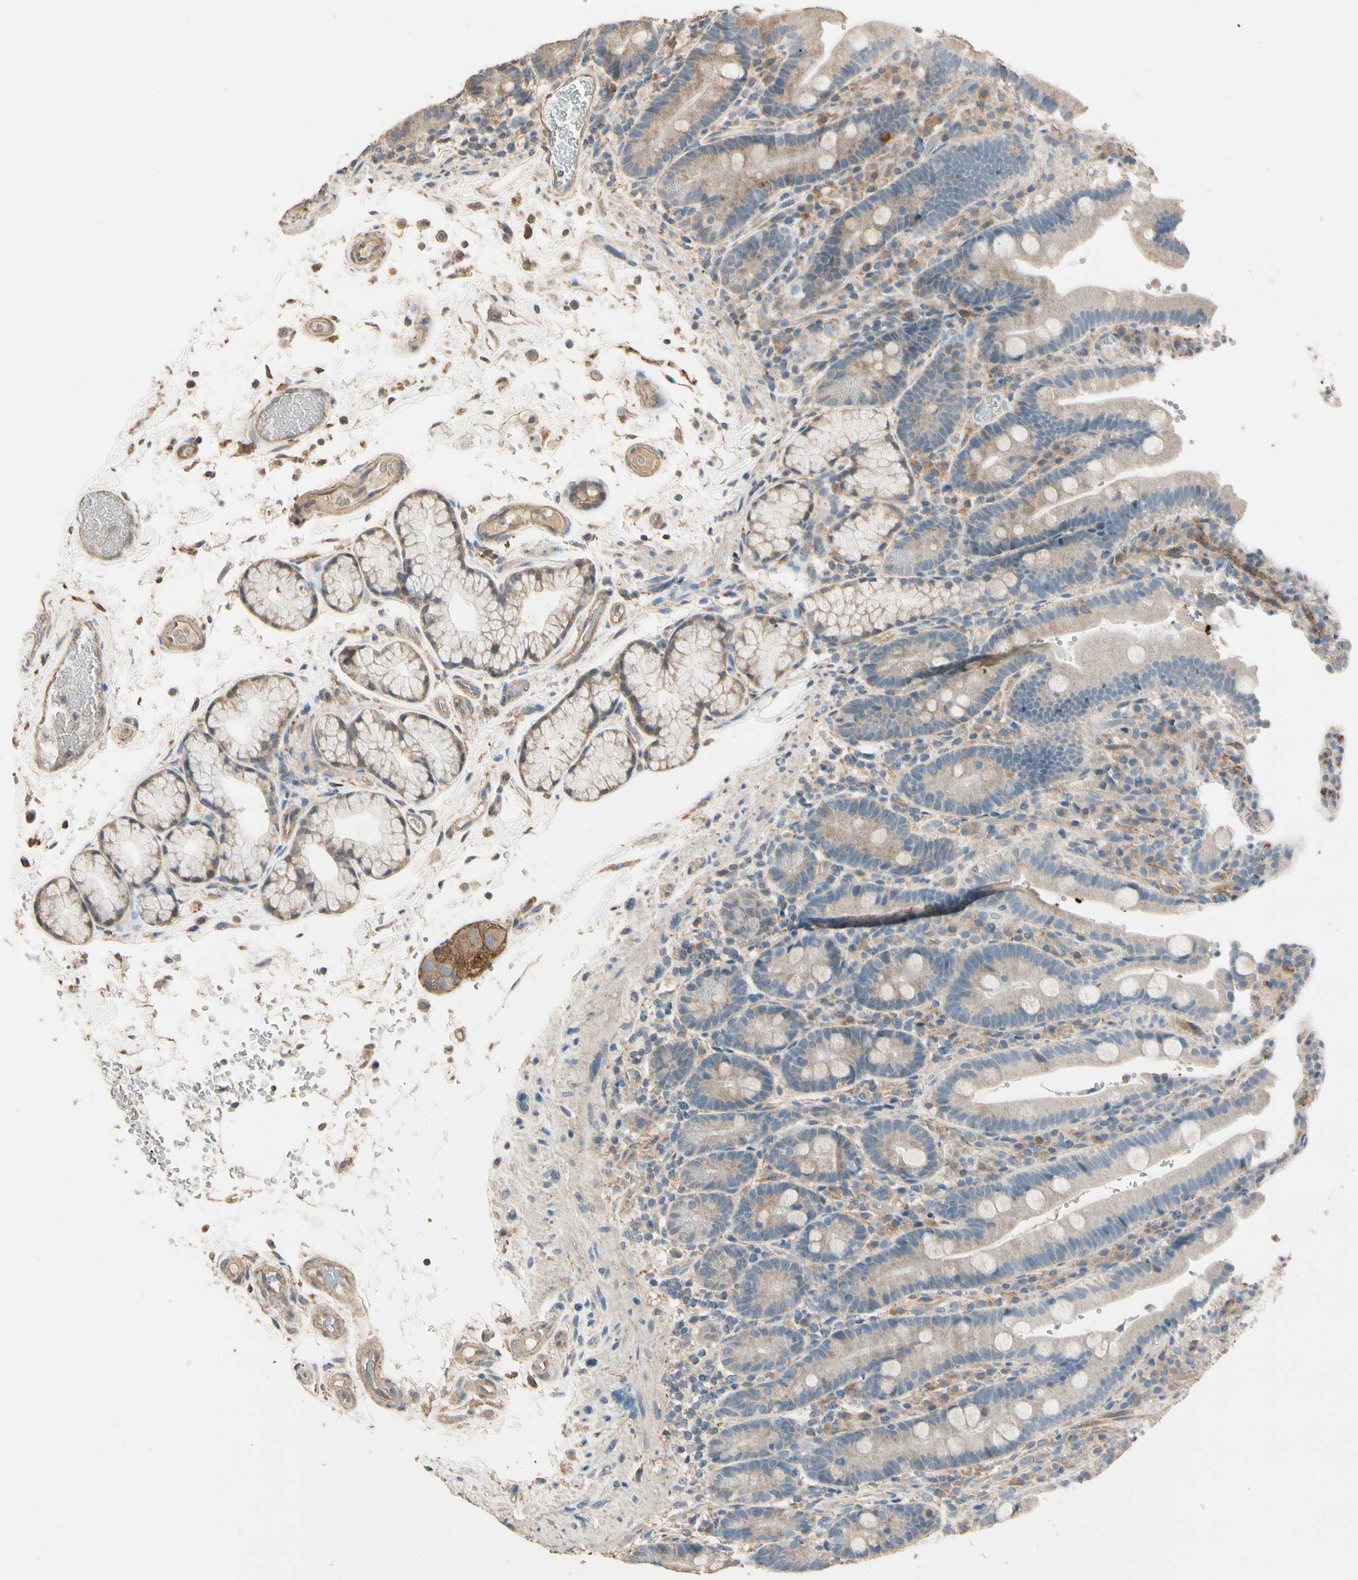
{"staining": {"intensity": "weak", "quantity": ">75%", "location": "cytoplasmic/membranous"}, "tissue": "duodenum", "cell_type": "Glandular cells", "image_type": "normal", "snomed": [{"axis": "morphology", "description": "Normal tissue, NOS"}, {"axis": "topography", "description": "Small intestine, NOS"}], "caption": "Human duodenum stained with a brown dye displays weak cytoplasmic/membranous positive positivity in approximately >75% of glandular cells.", "gene": "CDH6", "patient": {"sex": "female", "age": 71}}